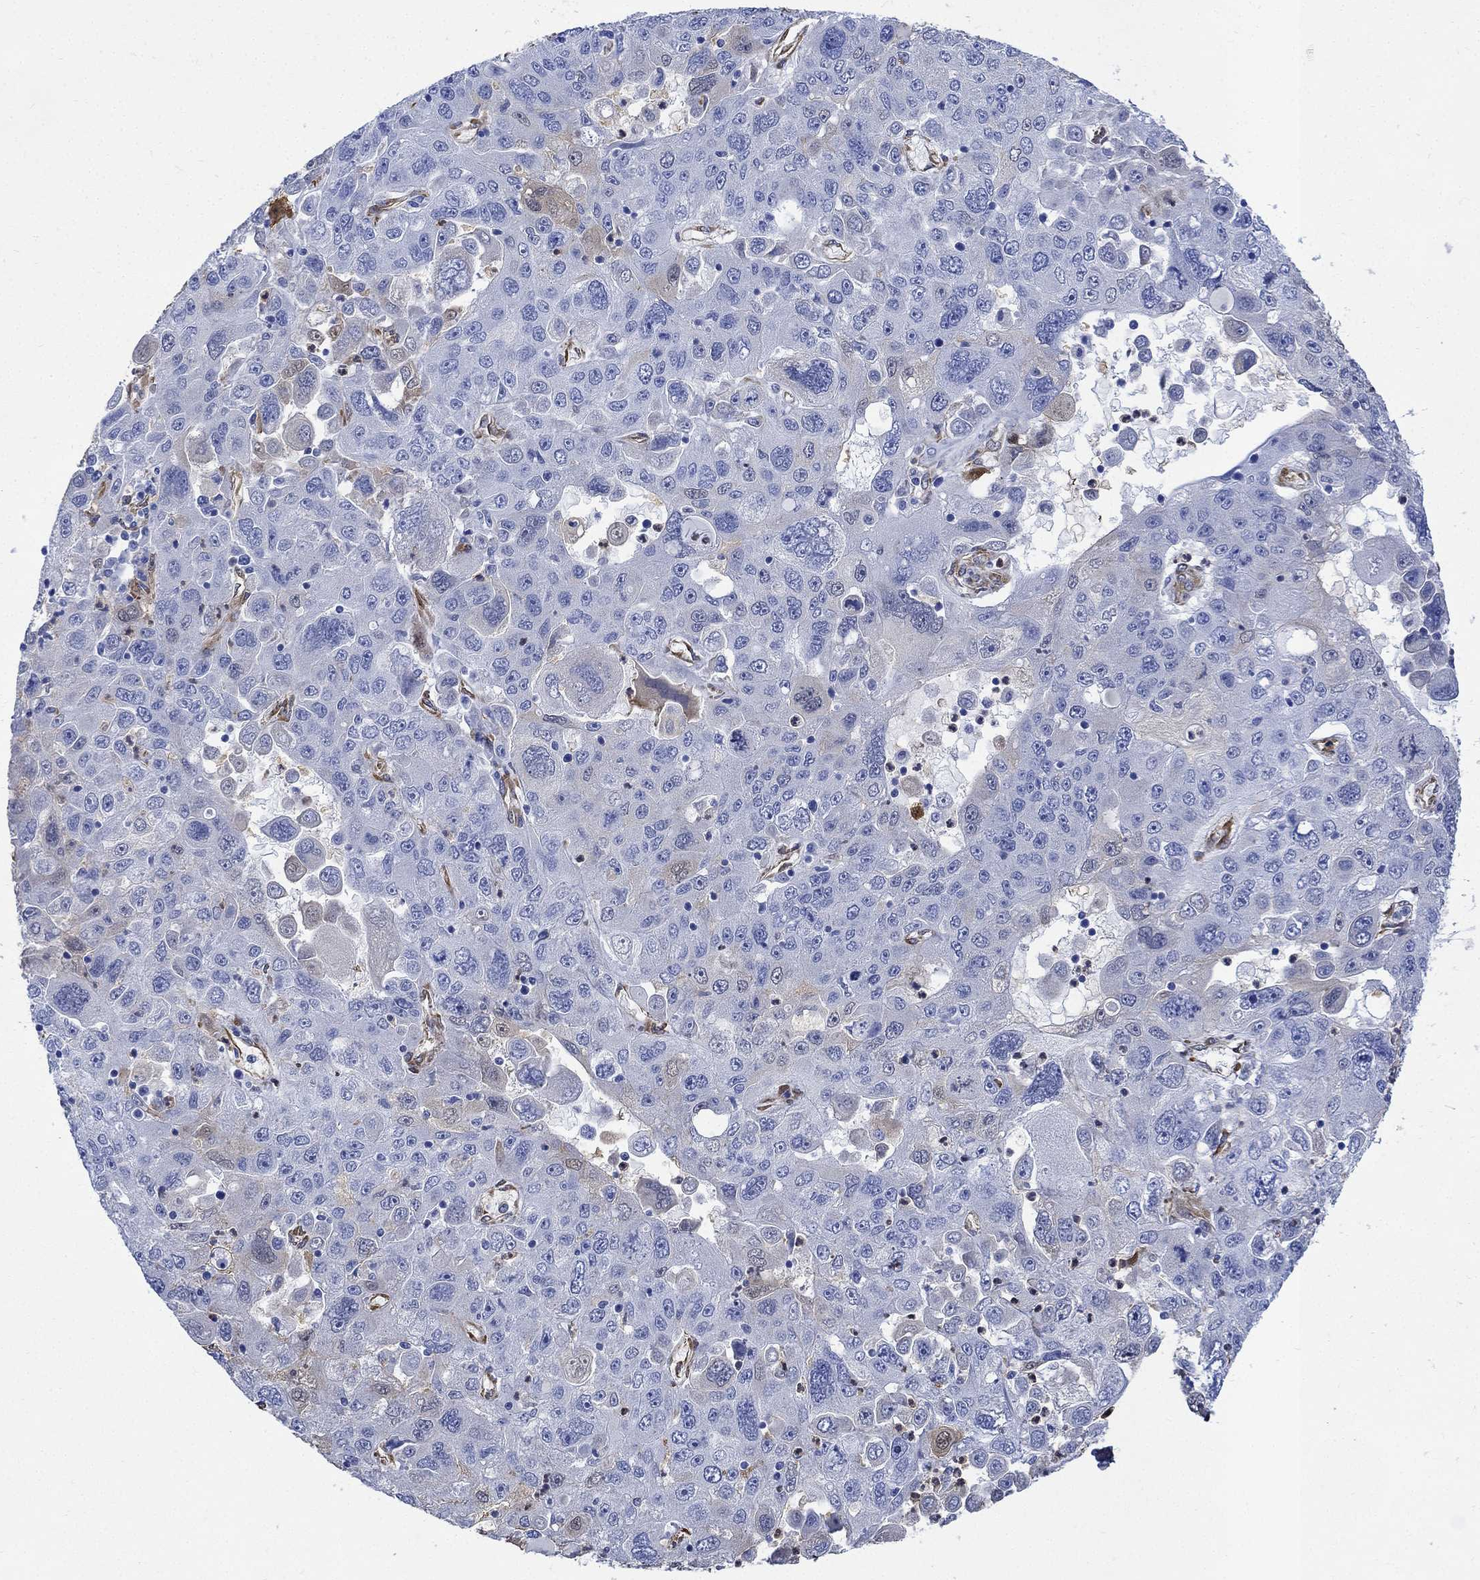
{"staining": {"intensity": "weak", "quantity": "<25%", "location": "cytoplasmic/membranous"}, "tissue": "stomach cancer", "cell_type": "Tumor cells", "image_type": "cancer", "snomed": [{"axis": "morphology", "description": "Adenocarcinoma, NOS"}, {"axis": "topography", "description": "Stomach"}], "caption": "Immunohistochemistry (IHC) micrograph of human stomach cancer (adenocarcinoma) stained for a protein (brown), which exhibits no positivity in tumor cells.", "gene": "TGM2", "patient": {"sex": "male", "age": 56}}